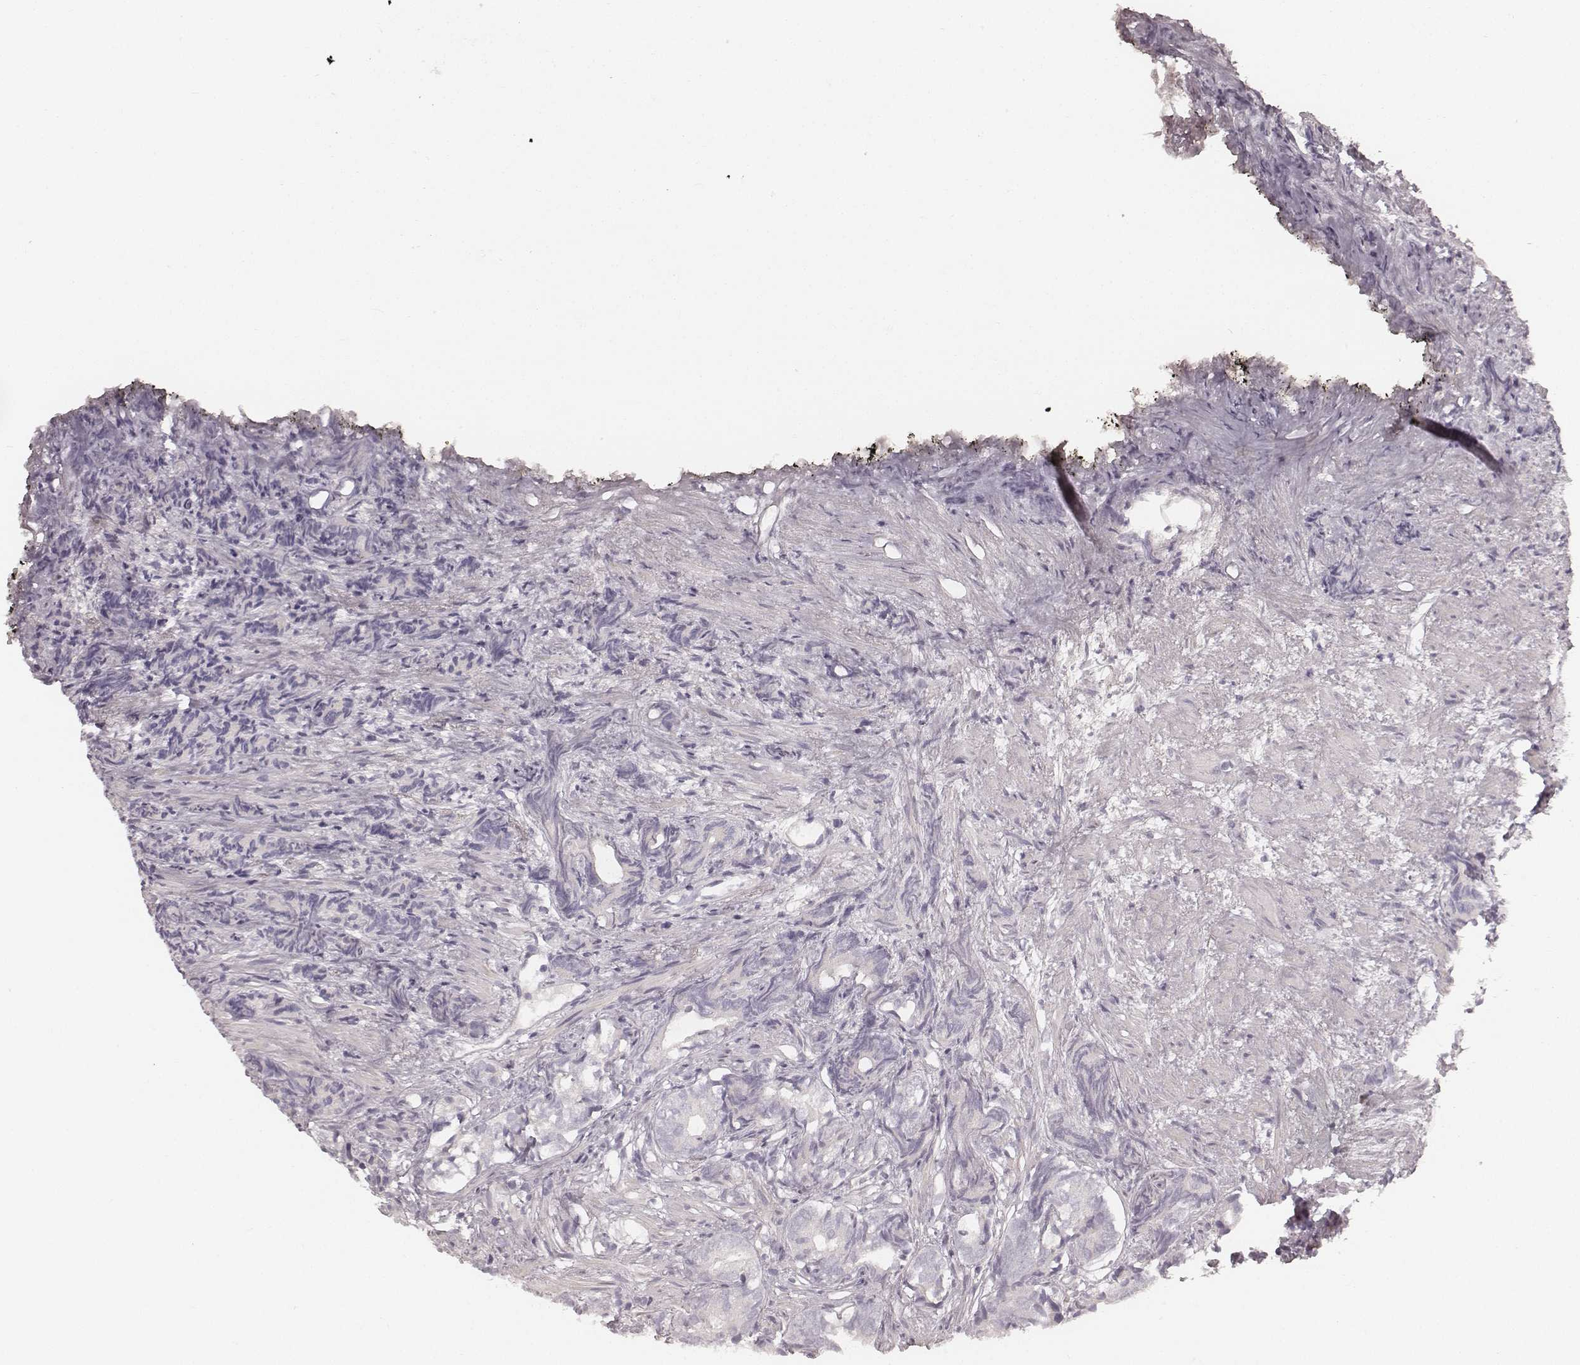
{"staining": {"intensity": "negative", "quantity": "none", "location": "none"}, "tissue": "prostate cancer", "cell_type": "Tumor cells", "image_type": "cancer", "snomed": [{"axis": "morphology", "description": "Adenocarcinoma, High grade"}, {"axis": "topography", "description": "Prostate"}], "caption": "Human prostate cancer stained for a protein using immunohistochemistry (IHC) reveals no staining in tumor cells.", "gene": "FMNL2", "patient": {"sex": "male", "age": 84}}